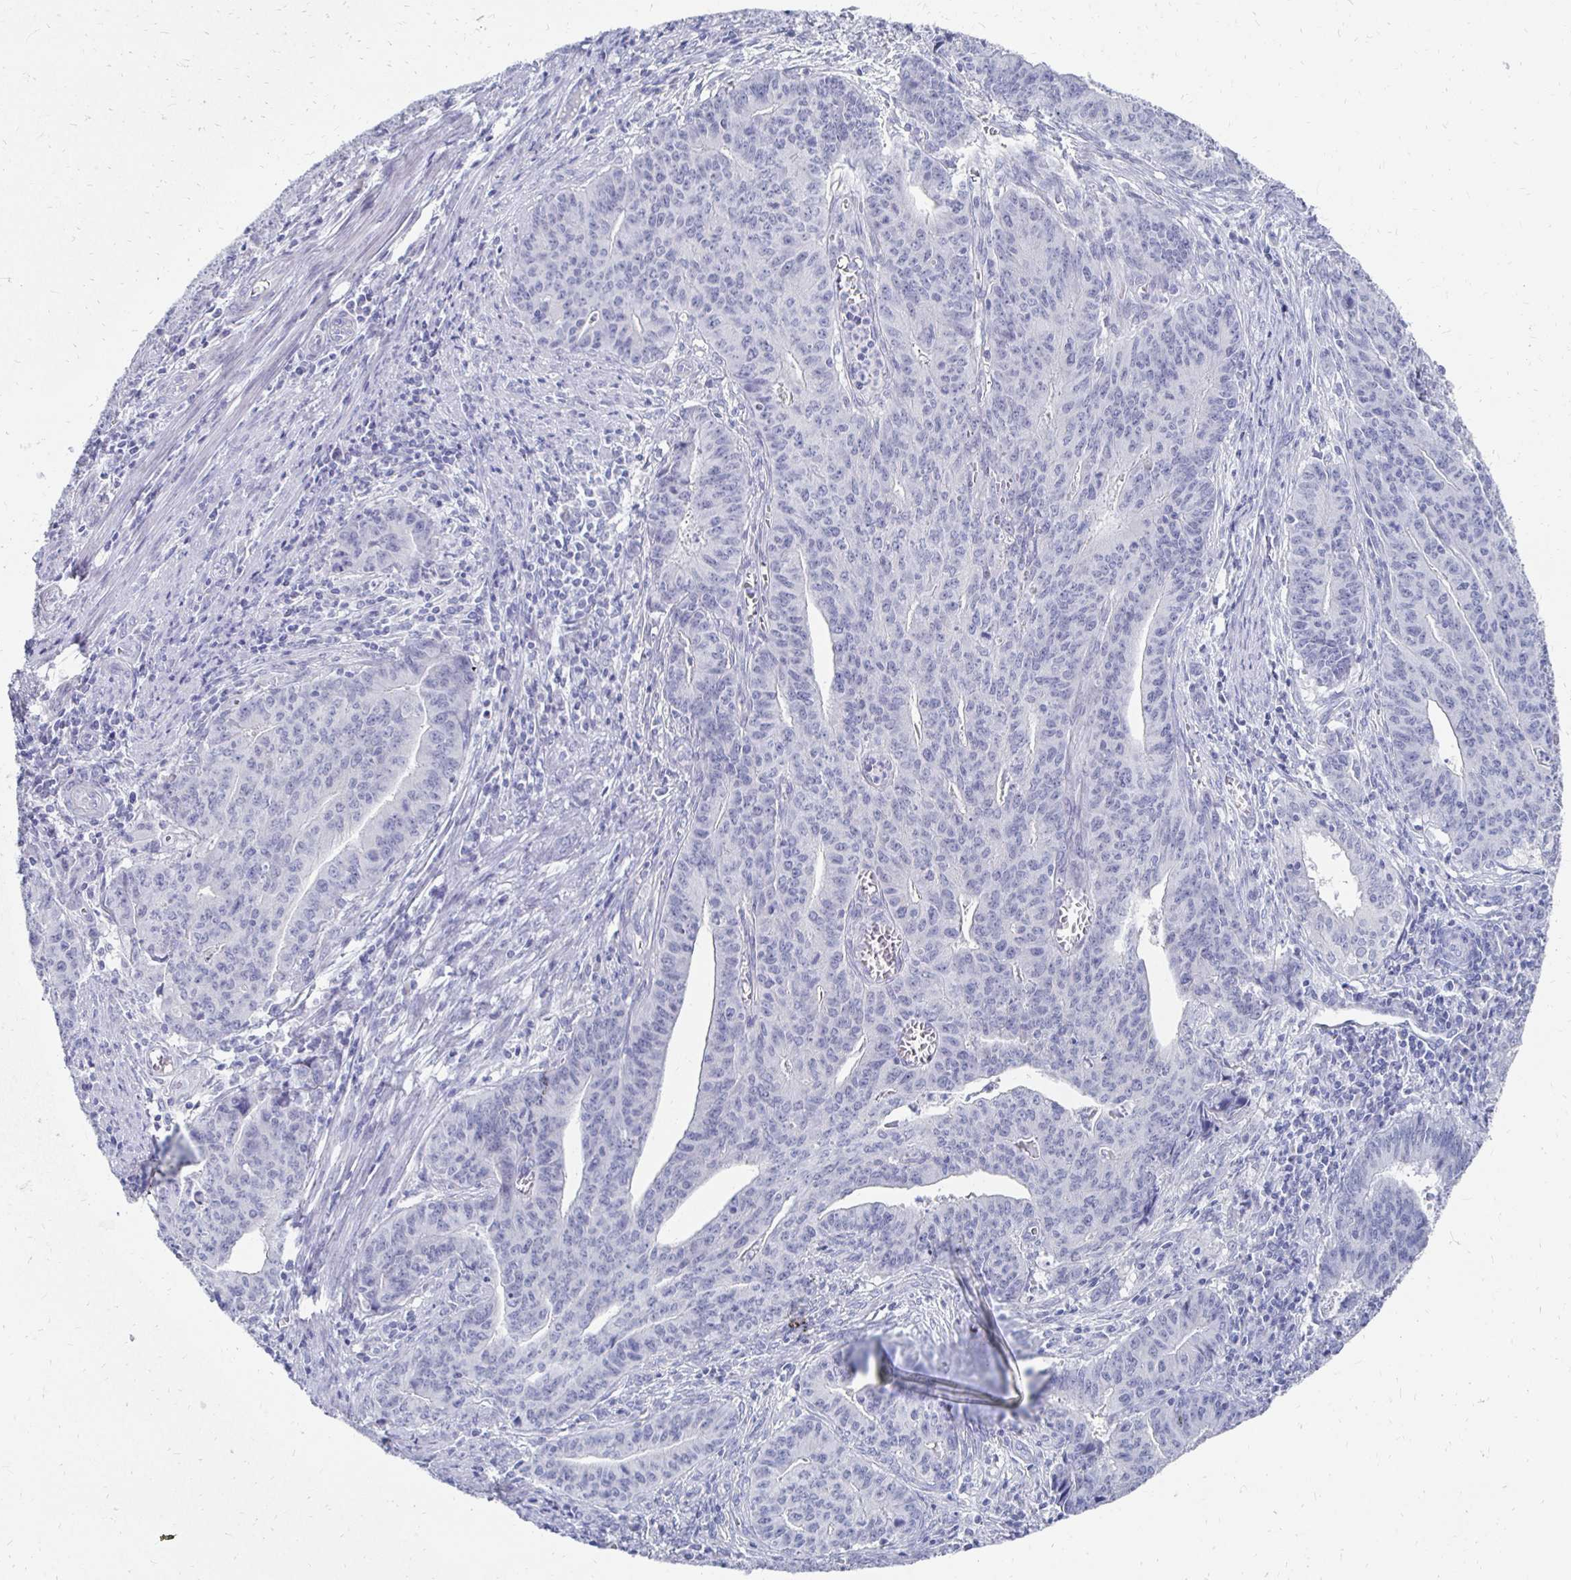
{"staining": {"intensity": "negative", "quantity": "none", "location": "none"}, "tissue": "endometrial cancer", "cell_type": "Tumor cells", "image_type": "cancer", "snomed": [{"axis": "morphology", "description": "Adenocarcinoma, NOS"}, {"axis": "topography", "description": "Endometrium"}], "caption": "IHC micrograph of human endometrial cancer stained for a protein (brown), which demonstrates no staining in tumor cells.", "gene": "SYCP3", "patient": {"sex": "female", "age": 59}}